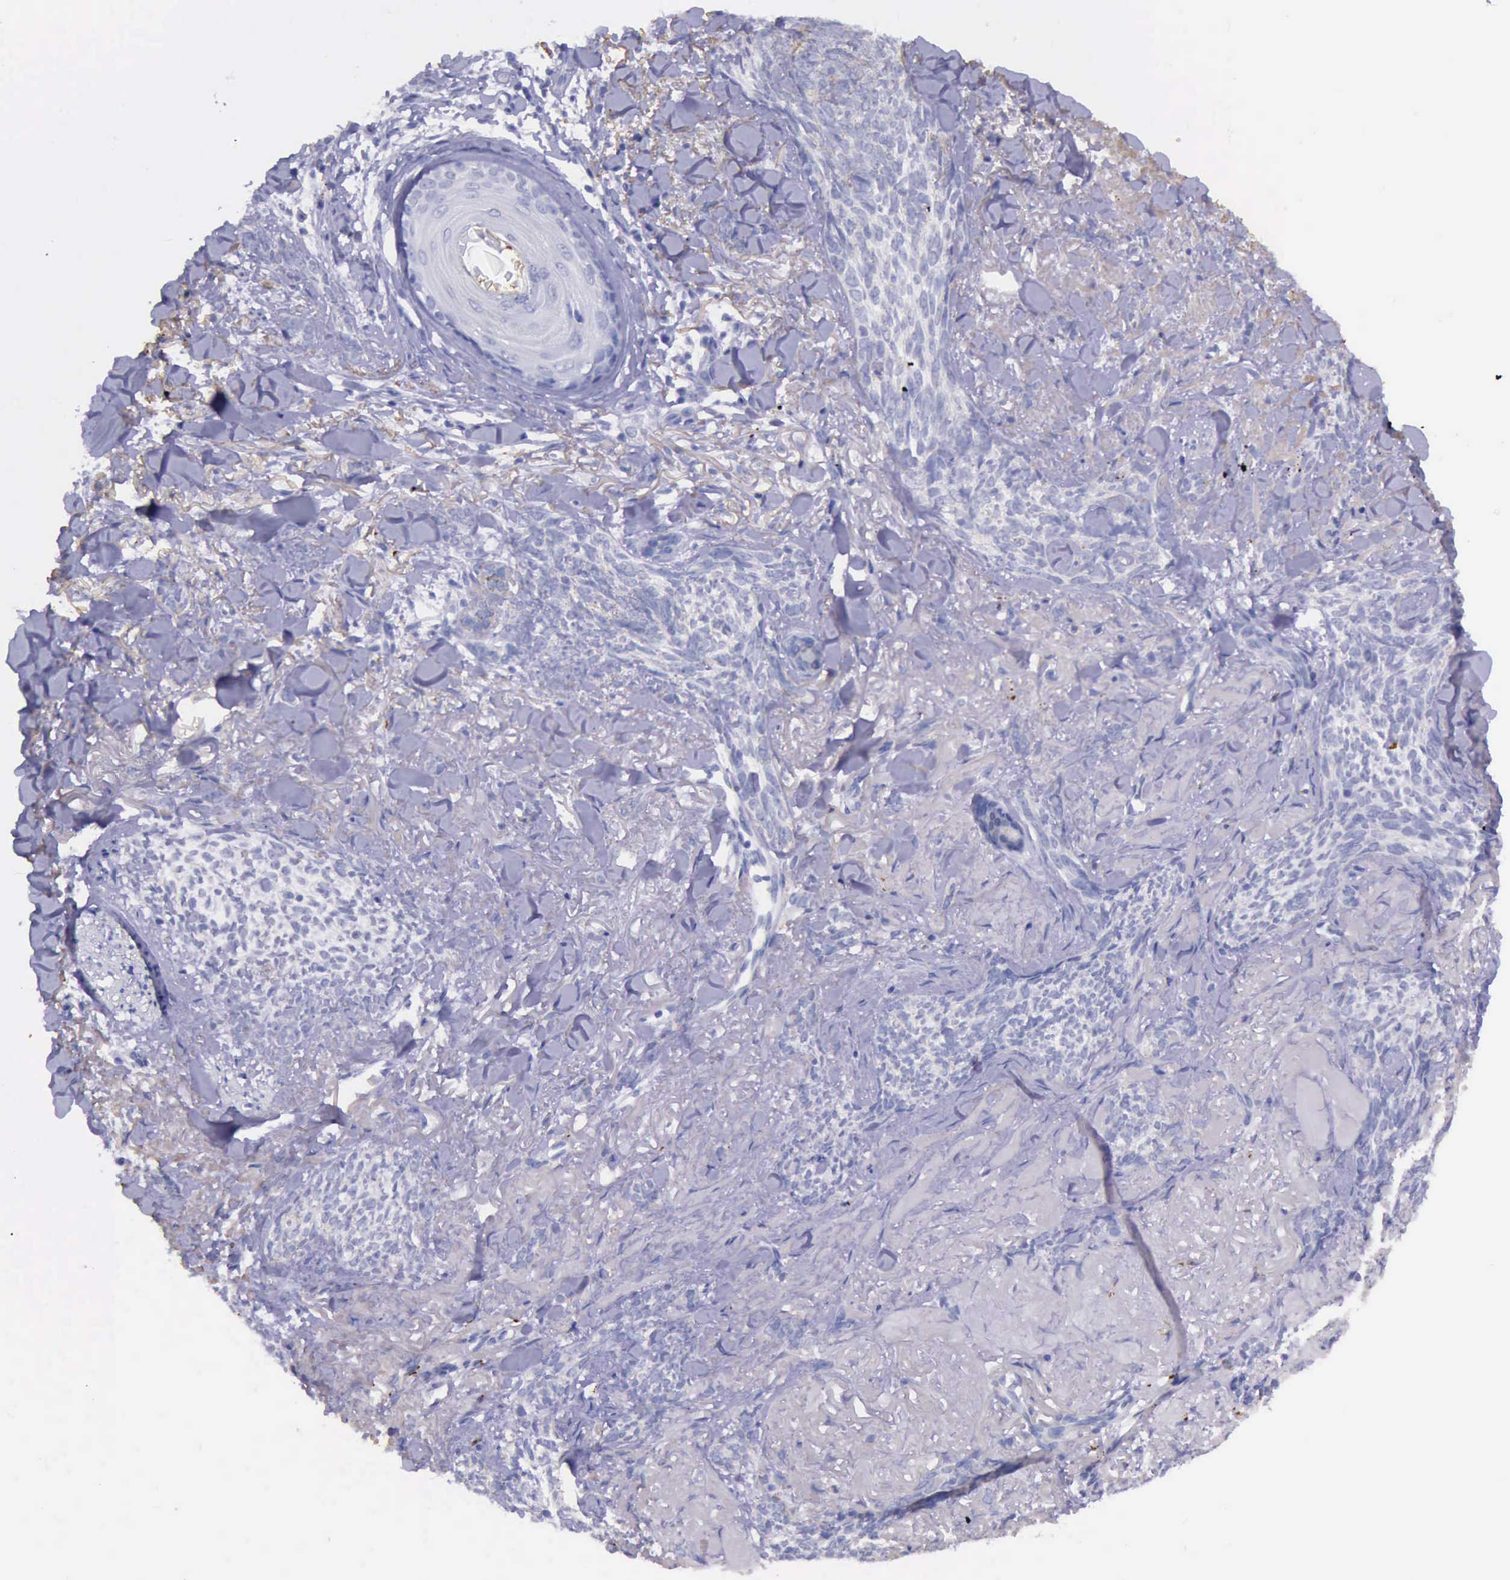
{"staining": {"intensity": "negative", "quantity": "none", "location": "none"}, "tissue": "skin cancer", "cell_type": "Tumor cells", "image_type": "cancer", "snomed": [{"axis": "morphology", "description": "Basal cell carcinoma"}, {"axis": "topography", "description": "Skin"}], "caption": "DAB immunohistochemical staining of human skin cancer shows no significant positivity in tumor cells.", "gene": "GLA", "patient": {"sex": "female", "age": 81}}